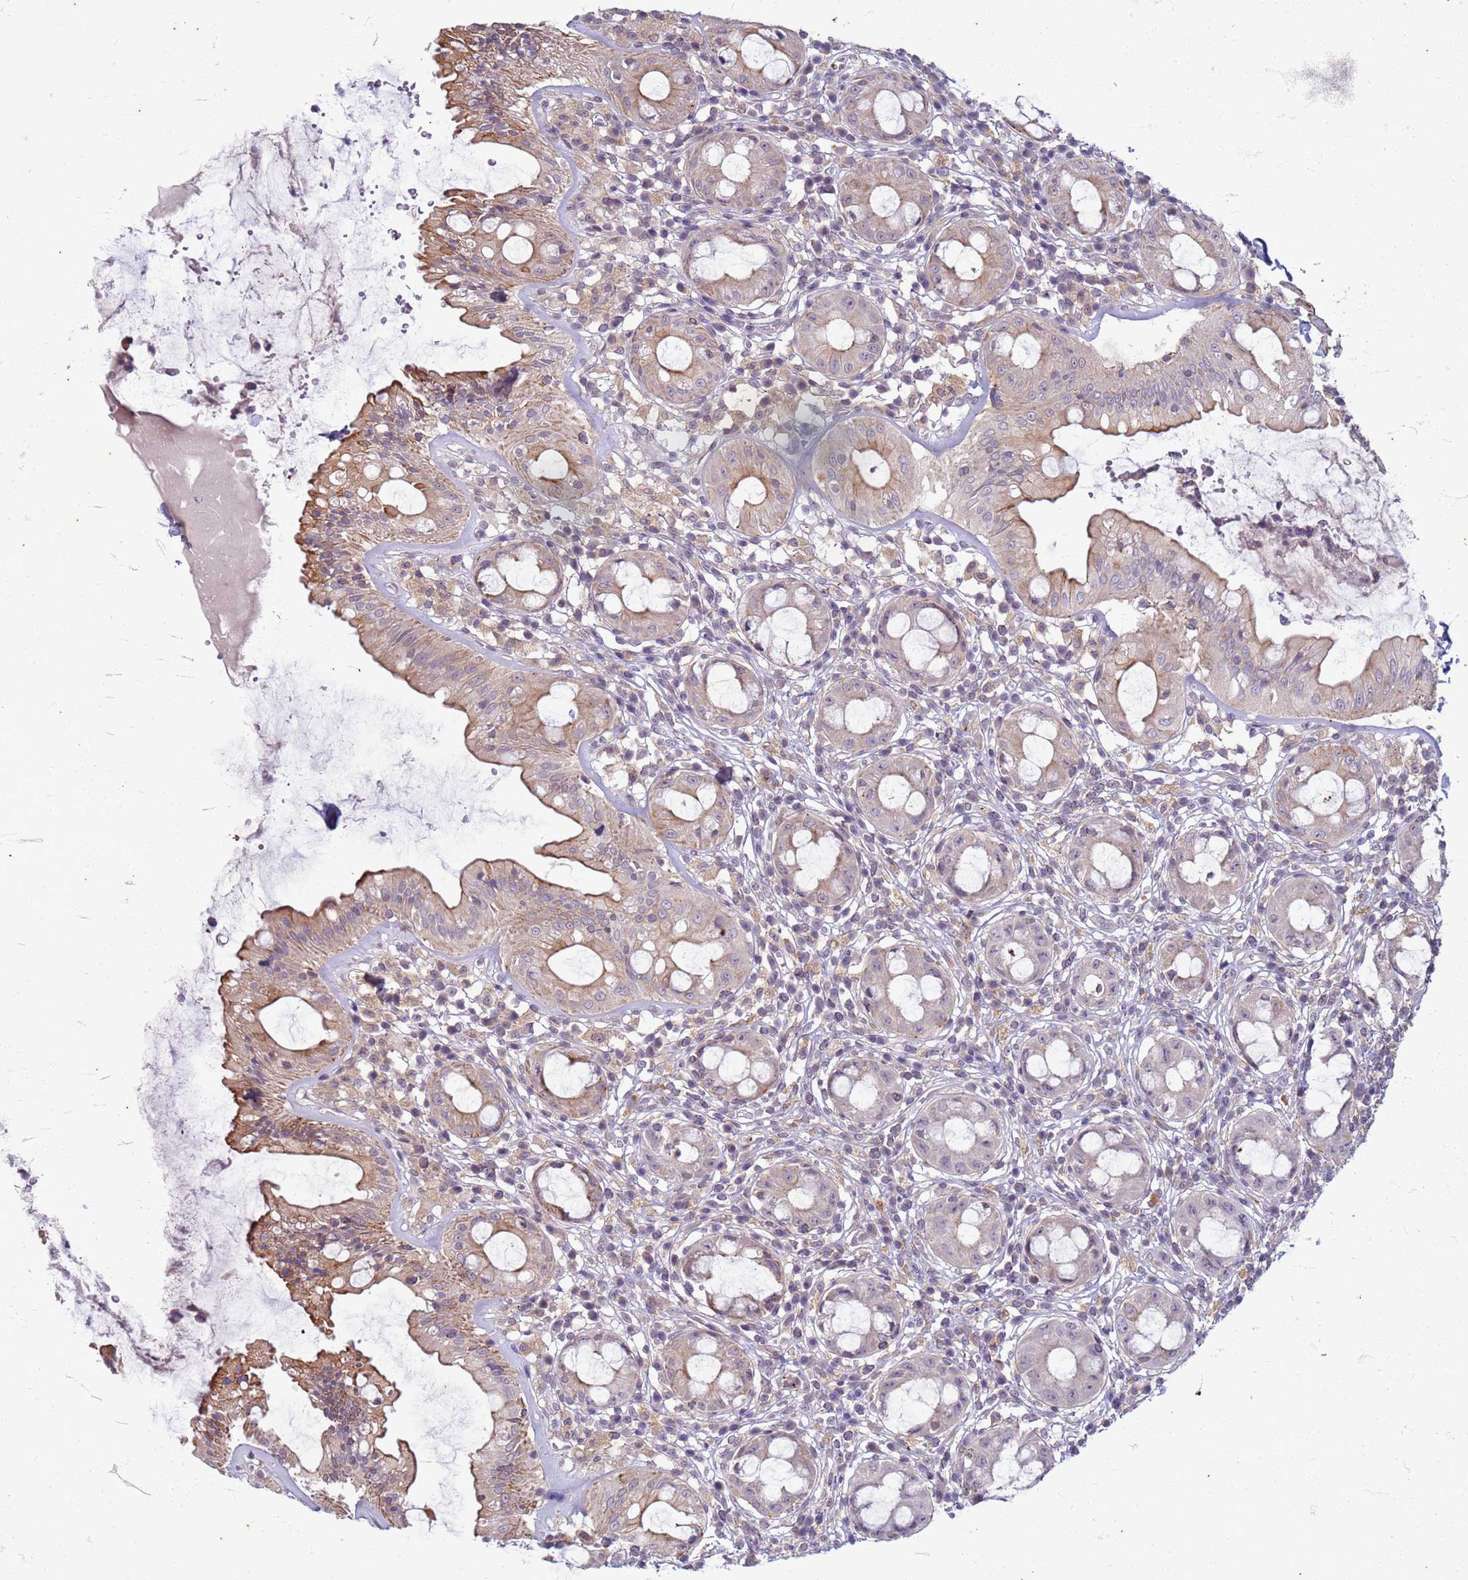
{"staining": {"intensity": "moderate", "quantity": "25%-75%", "location": "cytoplasmic/membranous"}, "tissue": "rectum", "cell_type": "Glandular cells", "image_type": "normal", "snomed": [{"axis": "morphology", "description": "Normal tissue, NOS"}, {"axis": "topography", "description": "Rectum"}], "caption": "Normal rectum was stained to show a protein in brown. There is medium levels of moderate cytoplasmic/membranous expression in about 25%-75% of glandular cells. Using DAB (brown) and hematoxylin (blue) stains, captured at high magnification using brightfield microscopy.", "gene": "SLC15A3", "patient": {"sex": "female", "age": 57}}